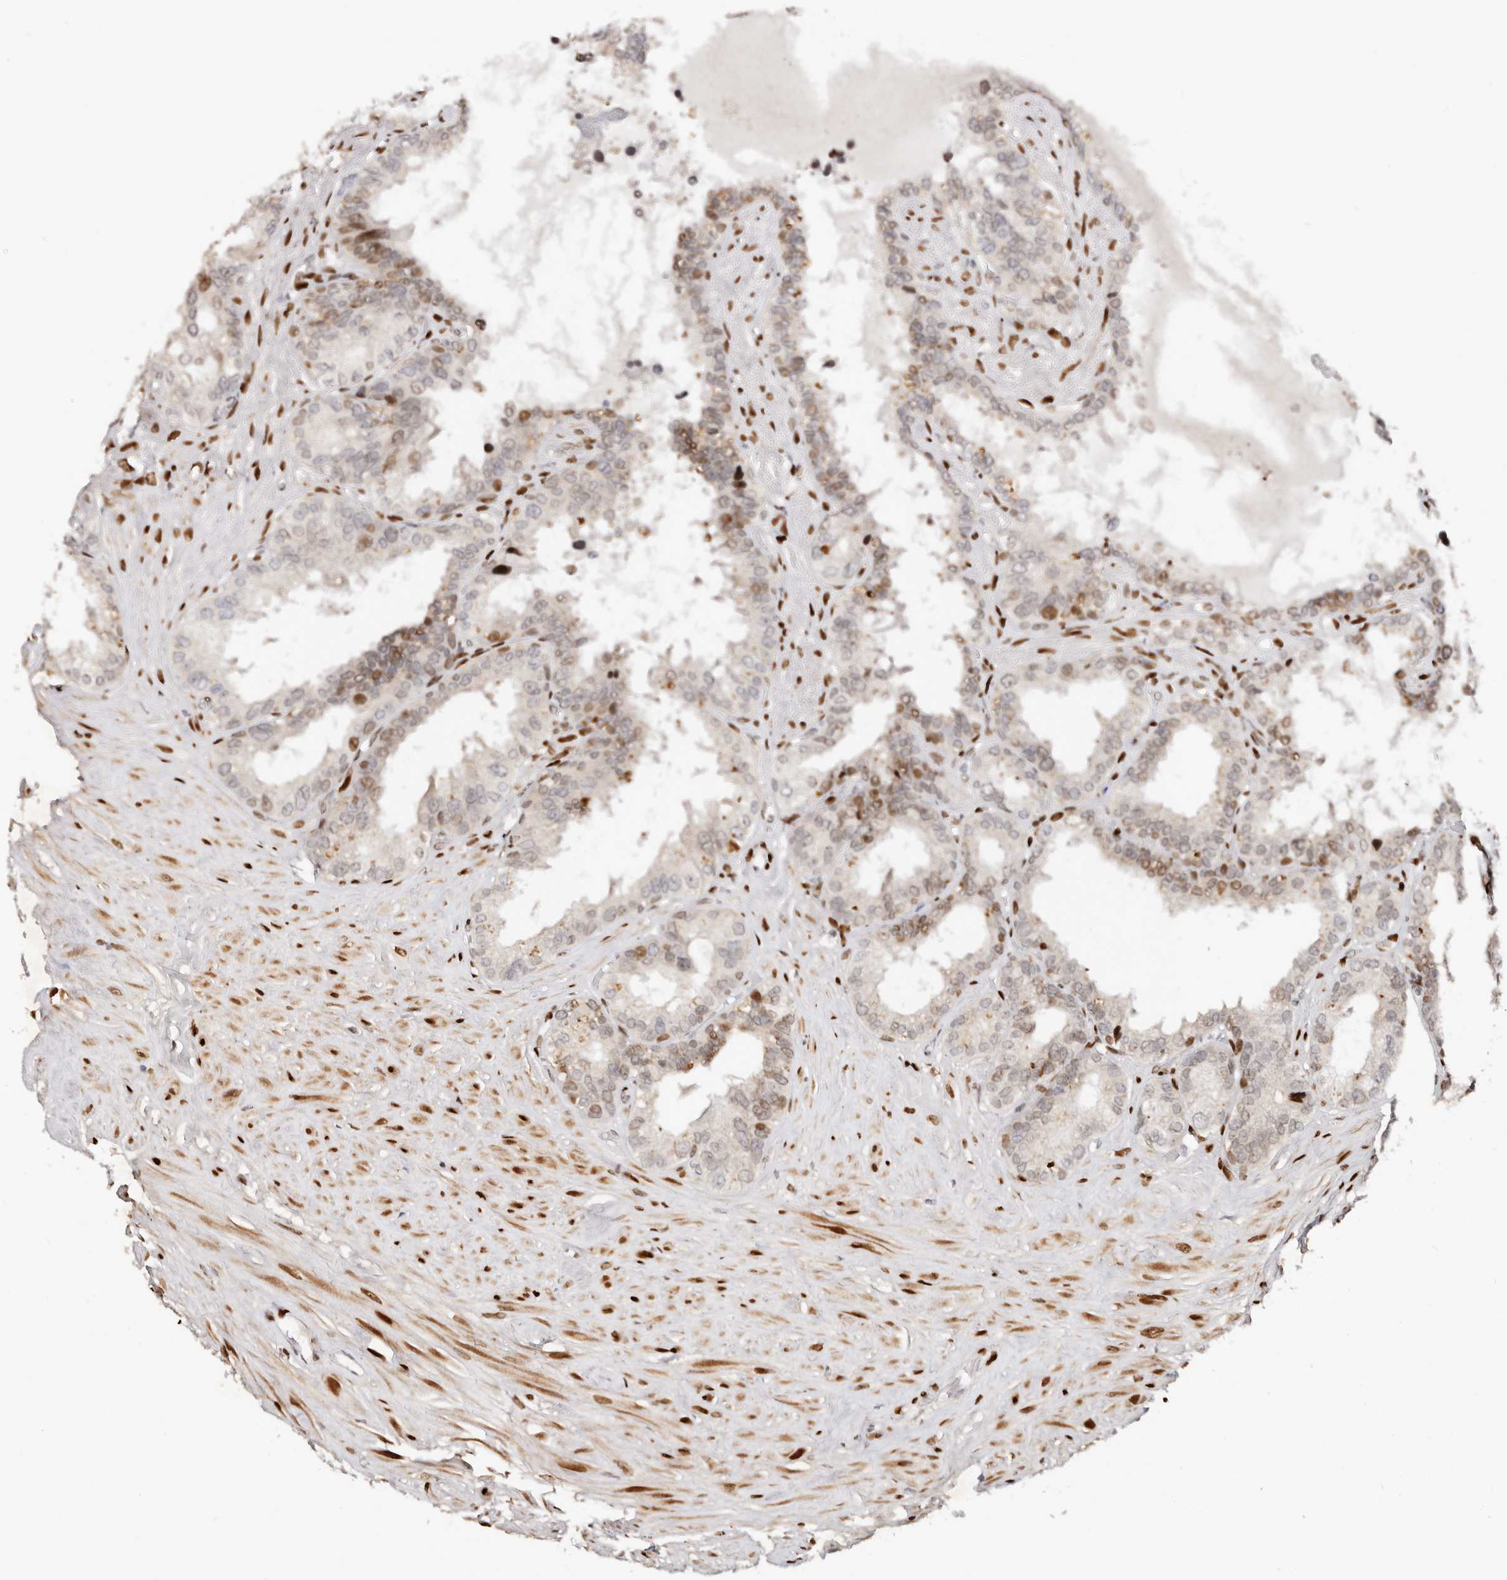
{"staining": {"intensity": "moderate", "quantity": "<25%", "location": "nuclear"}, "tissue": "seminal vesicle", "cell_type": "Glandular cells", "image_type": "normal", "snomed": [{"axis": "morphology", "description": "Normal tissue, NOS"}, {"axis": "topography", "description": "Seminal veicle"}], "caption": "This histopathology image demonstrates immunohistochemistry (IHC) staining of benign seminal vesicle, with low moderate nuclear staining in approximately <25% of glandular cells.", "gene": "IQGAP3", "patient": {"sex": "male", "age": 80}}